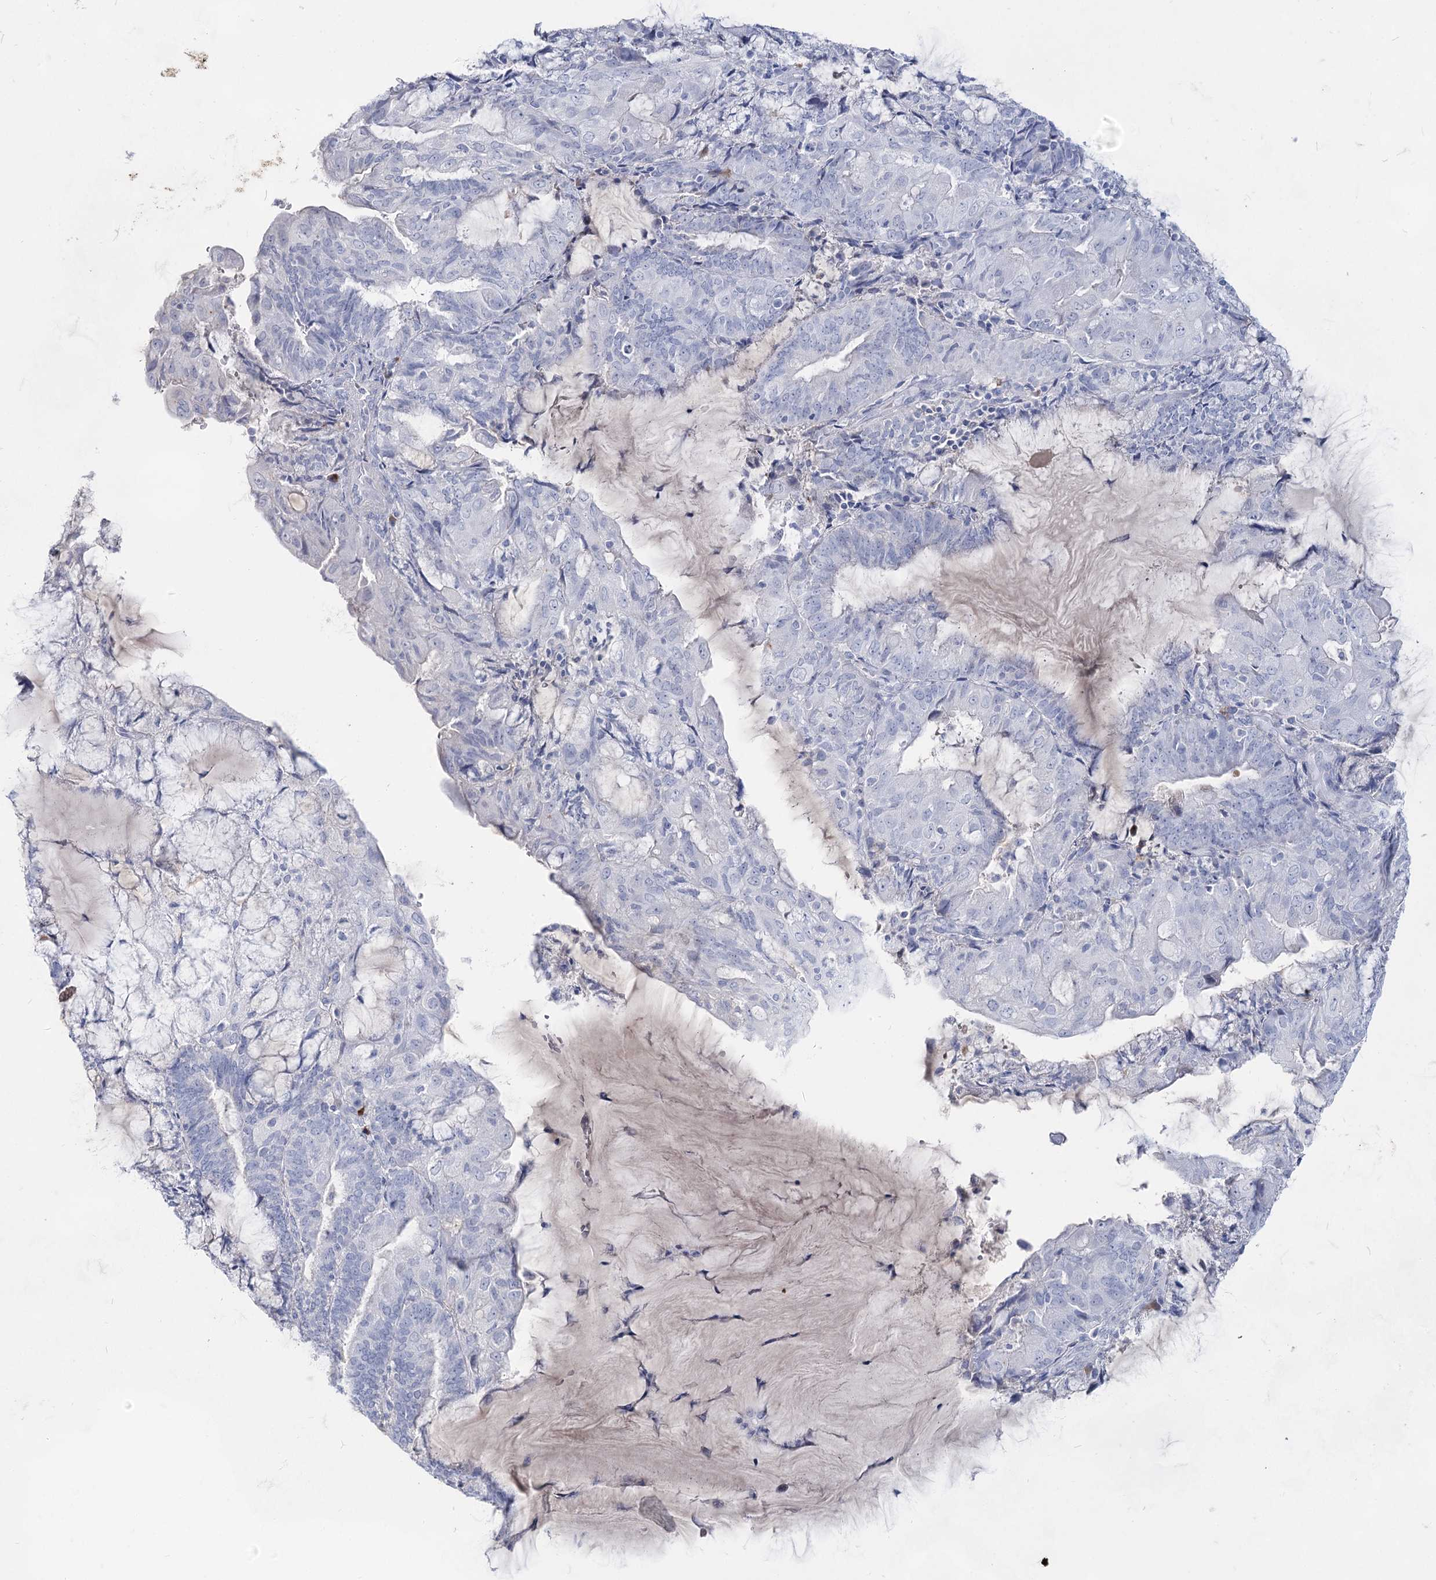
{"staining": {"intensity": "negative", "quantity": "none", "location": "none"}, "tissue": "endometrial cancer", "cell_type": "Tumor cells", "image_type": "cancer", "snomed": [{"axis": "morphology", "description": "Adenocarcinoma, NOS"}, {"axis": "topography", "description": "Endometrium"}], "caption": "This is a micrograph of immunohistochemistry (IHC) staining of adenocarcinoma (endometrial), which shows no positivity in tumor cells. The staining is performed using DAB (3,3'-diaminobenzidine) brown chromogen with nuclei counter-stained in using hematoxylin.", "gene": "ACRV1", "patient": {"sex": "female", "age": 81}}